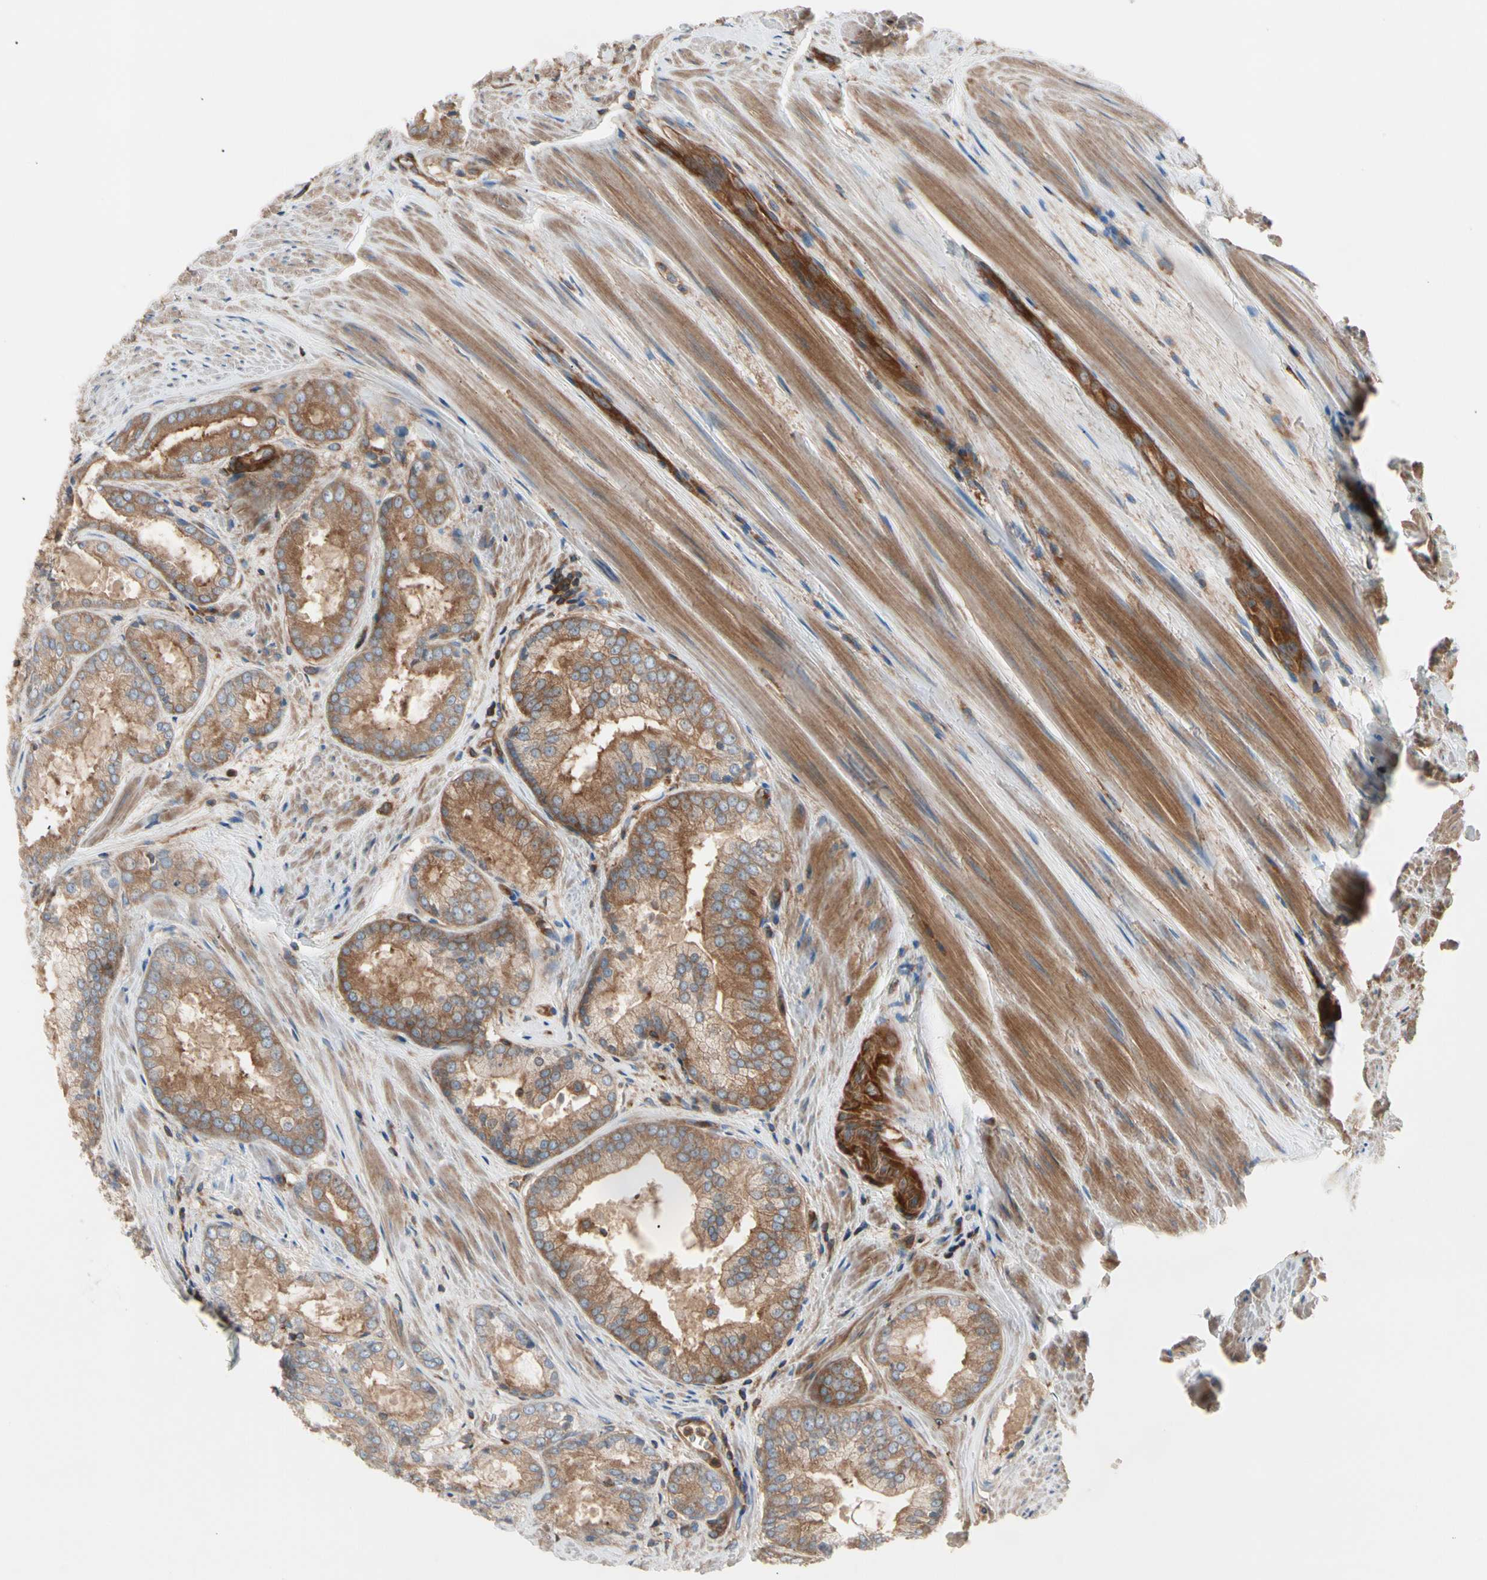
{"staining": {"intensity": "moderate", "quantity": ">75%", "location": "cytoplasmic/membranous"}, "tissue": "prostate cancer", "cell_type": "Tumor cells", "image_type": "cancer", "snomed": [{"axis": "morphology", "description": "Adenocarcinoma, Low grade"}, {"axis": "topography", "description": "Prostate"}], "caption": "A brown stain highlights moderate cytoplasmic/membranous staining of a protein in adenocarcinoma (low-grade) (prostate) tumor cells.", "gene": "ROCK1", "patient": {"sex": "male", "age": 64}}